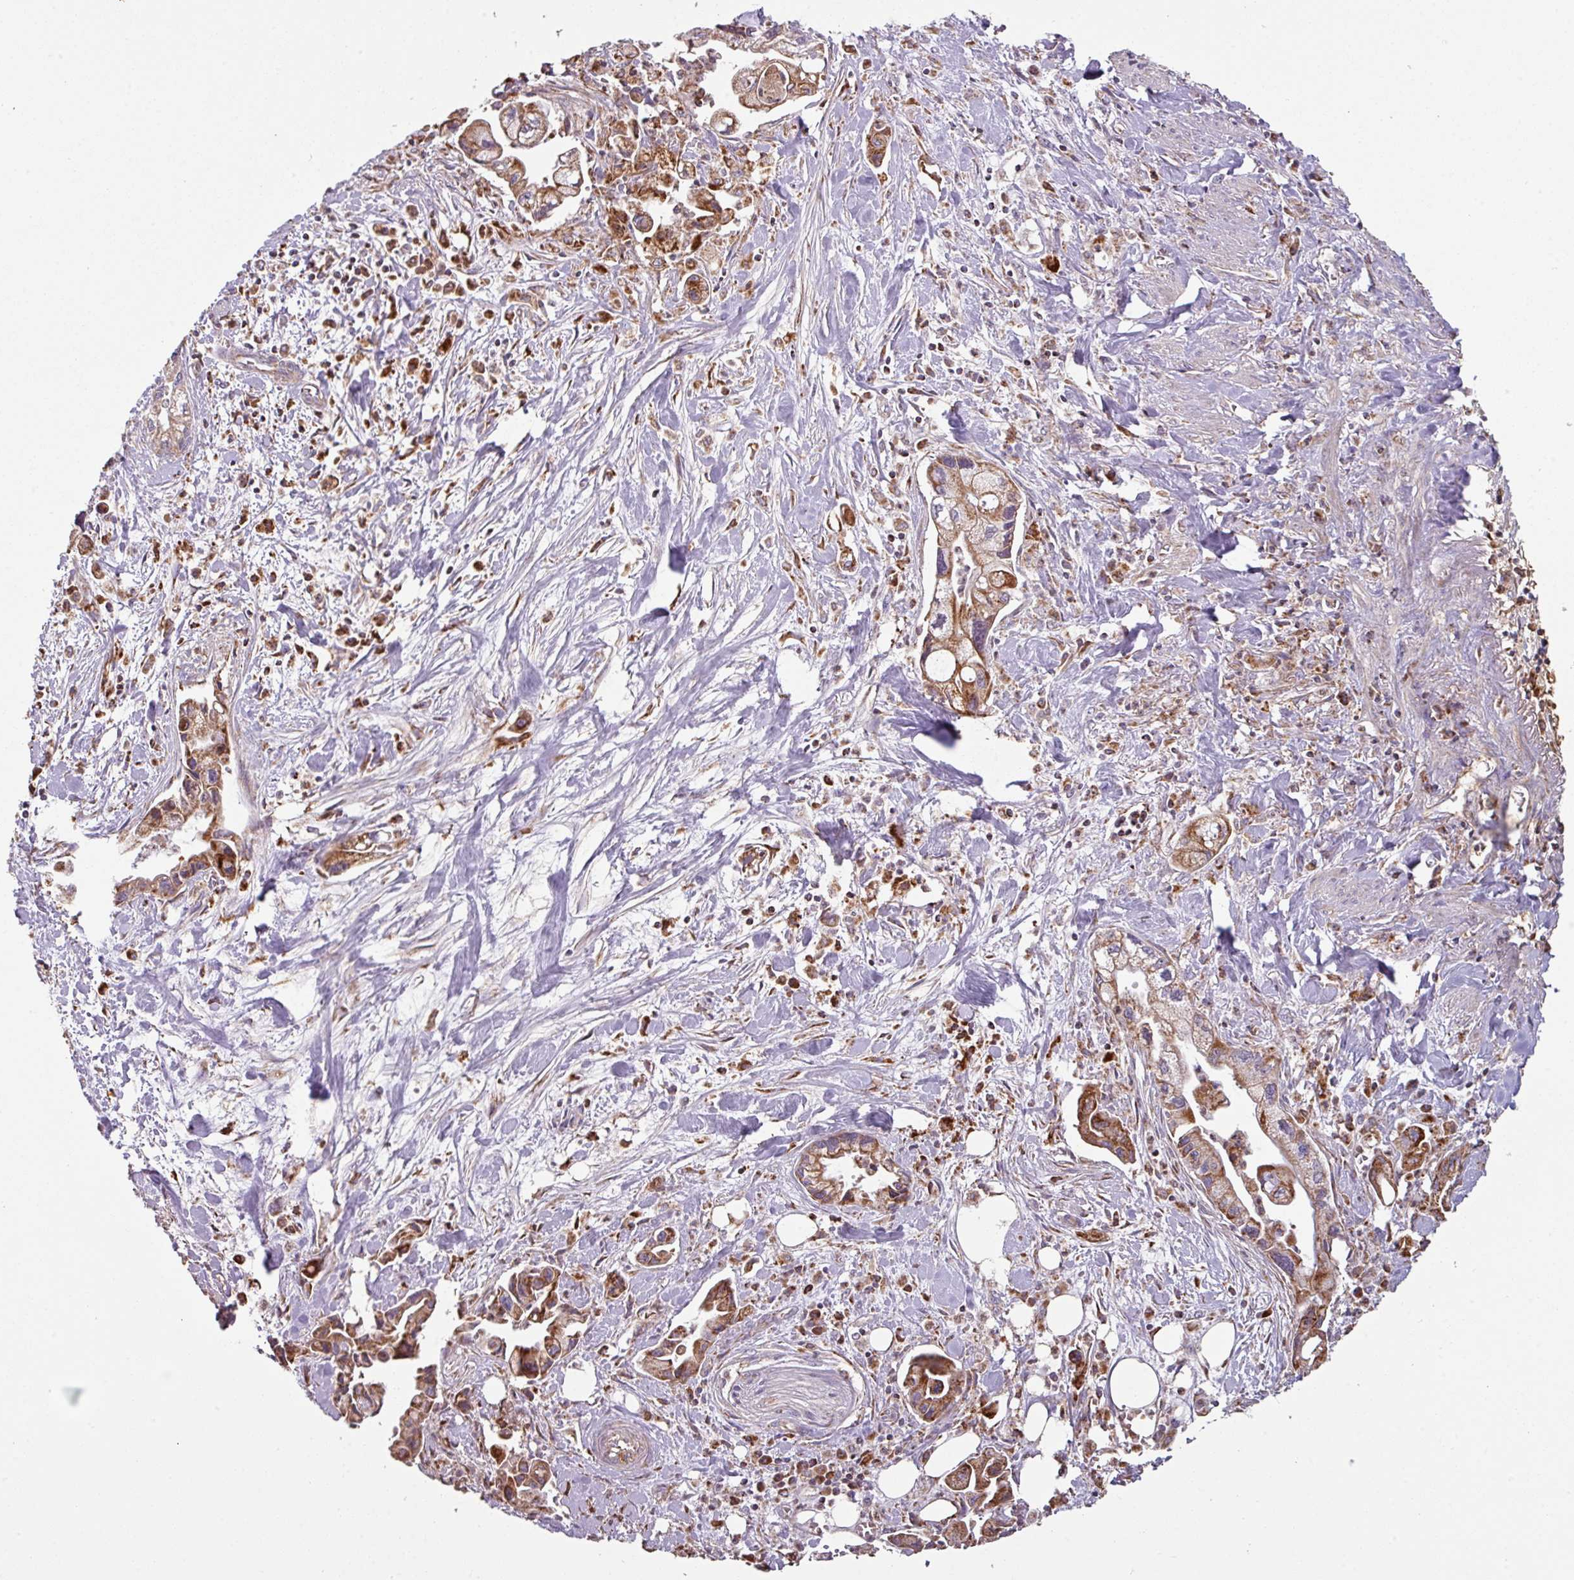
{"staining": {"intensity": "strong", "quantity": "25%-75%", "location": "cytoplasmic/membranous"}, "tissue": "pancreatic cancer", "cell_type": "Tumor cells", "image_type": "cancer", "snomed": [{"axis": "morphology", "description": "Adenocarcinoma, NOS"}, {"axis": "topography", "description": "Pancreas"}], "caption": "There is high levels of strong cytoplasmic/membranous expression in tumor cells of adenocarcinoma (pancreatic), as demonstrated by immunohistochemical staining (brown color).", "gene": "SQOR", "patient": {"sex": "male", "age": 61}}